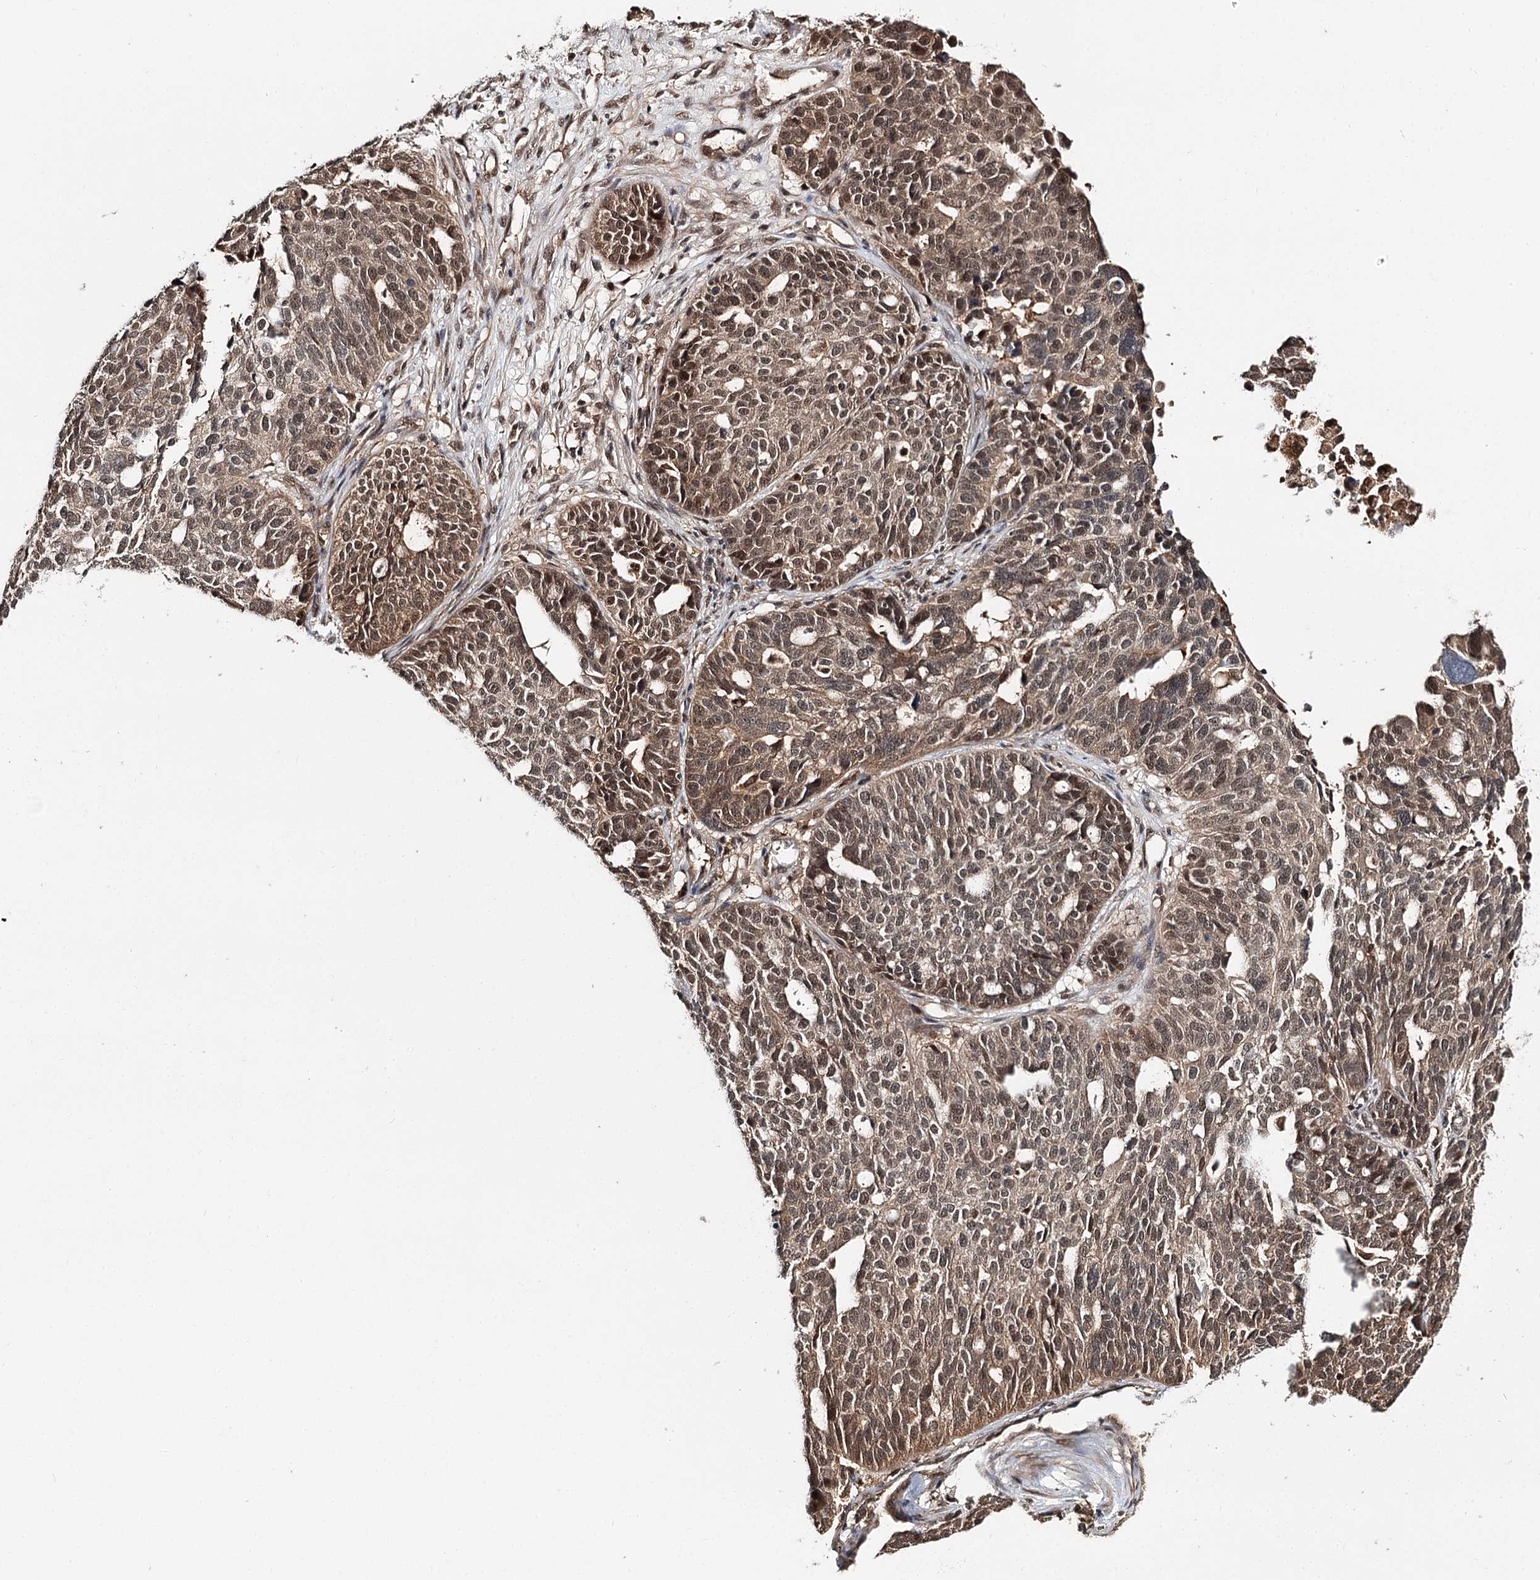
{"staining": {"intensity": "moderate", "quantity": ">75%", "location": "nuclear"}, "tissue": "ovarian cancer", "cell_type": "Tumor cells", "image_type": "cancer", "snomed": [{"axis": "morphology", "description": "Cystadenocarcinoma, serous, NOS"}, {"axis": "topography", "description": "Ovary"}], "caption": "This photomicrograph reveals immunohistochemistry (IHC) staining of human ovarian serous cystadenocarcinoma, with medium moderate nuclear expression in approximately >75% of tumor cells.", "gene": "N6AMT1", "patient": {"sex": "female", "age": 59}}